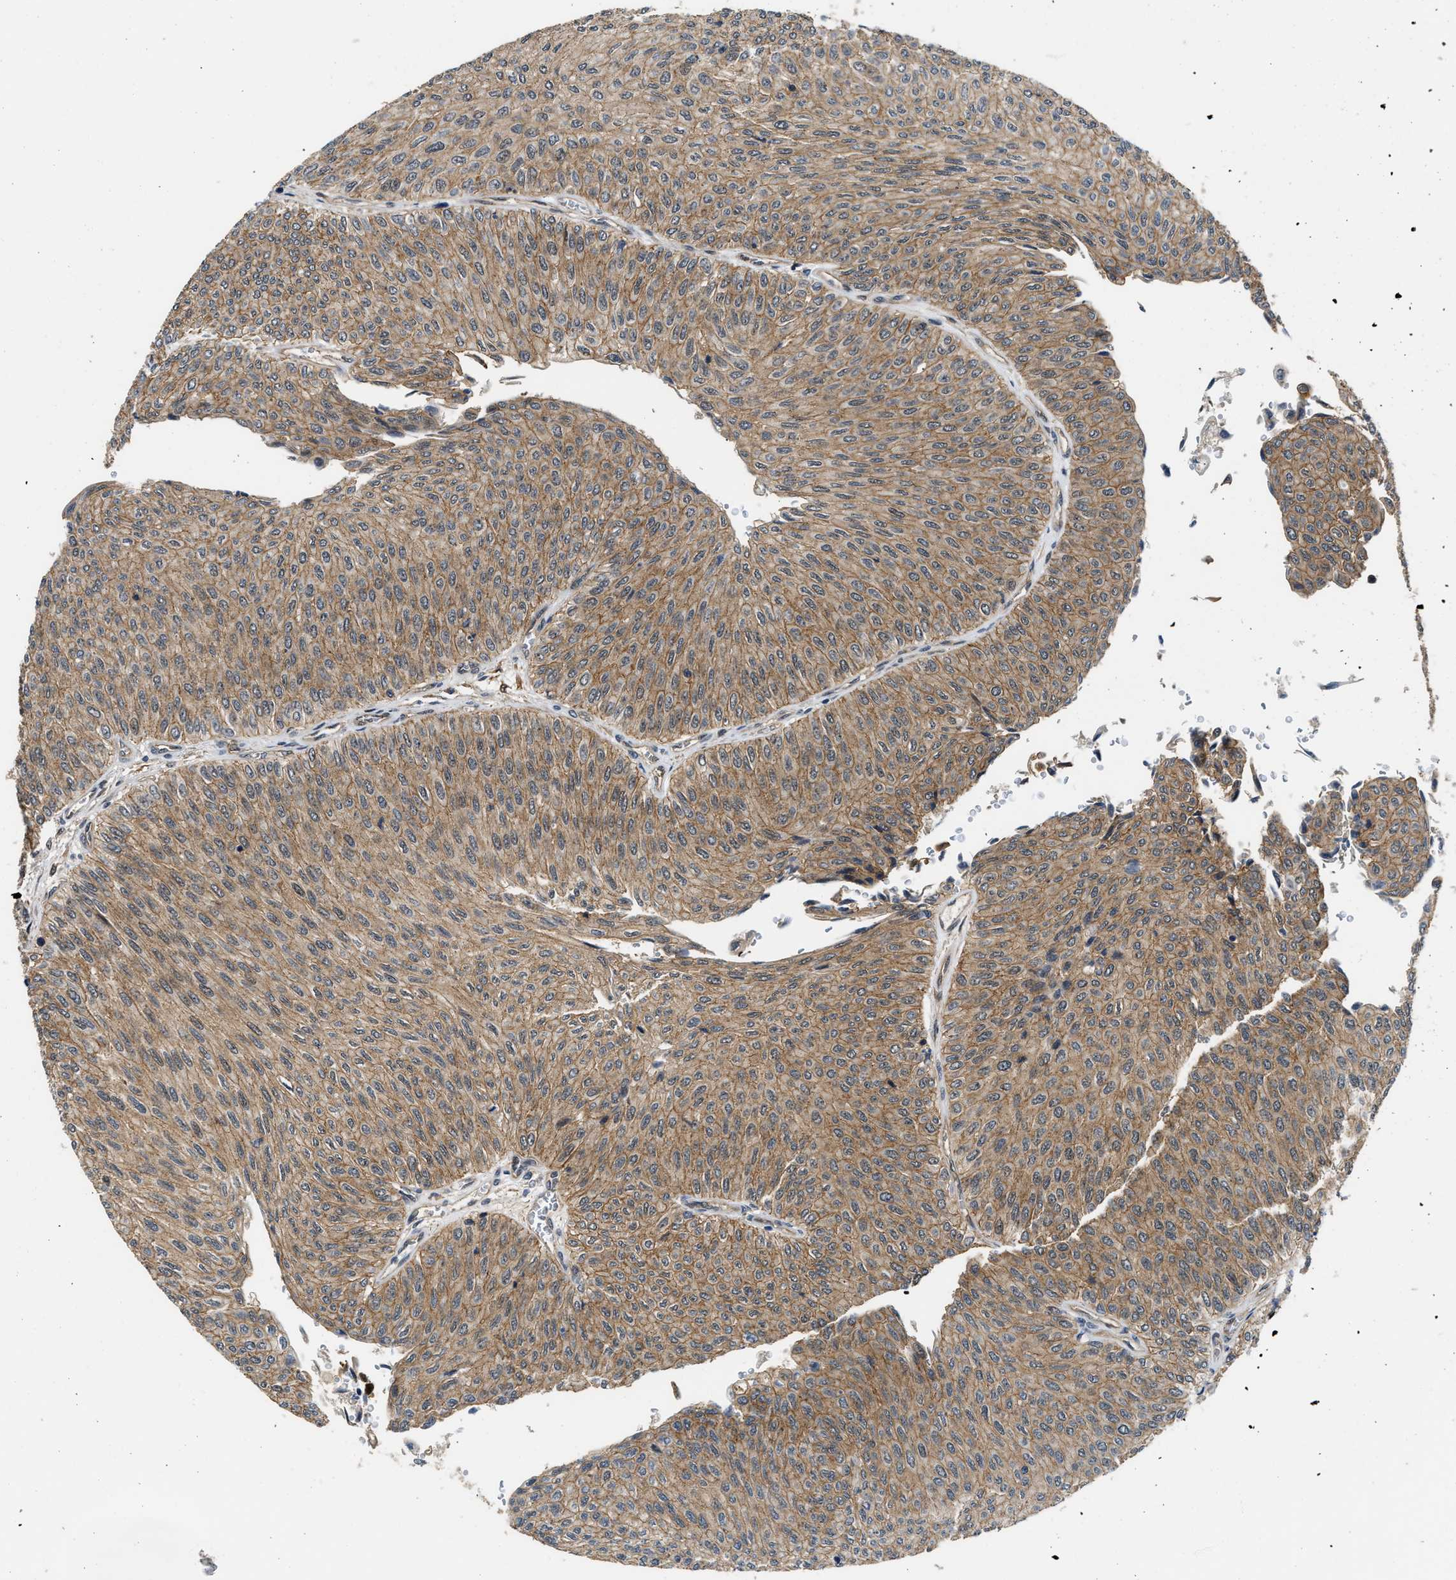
{"staining": {"intensity": "moderate", "quantity": ">75%", "location": "cytoplasmic/membranous"}, "tissue": "urothelial cancer", "cell_type": "Tumor cells", "image_type": "cancer", "snomed": [{"axis": "morphology", "description": "Urothelial carcinoma, Low grade"}, {"axis": "topography", "description": "Urinary bladder"}], "caption": "Brown immunohistochemical staining in urothelial cancer shows moderate cytoplasmic/membranous staining in about >75% of tumor cells. (brown staining indicates protein expression, while blue staining denotes nuclei).", "gene": "COPS2", "patient": {"sex": "male", "age": 78}}